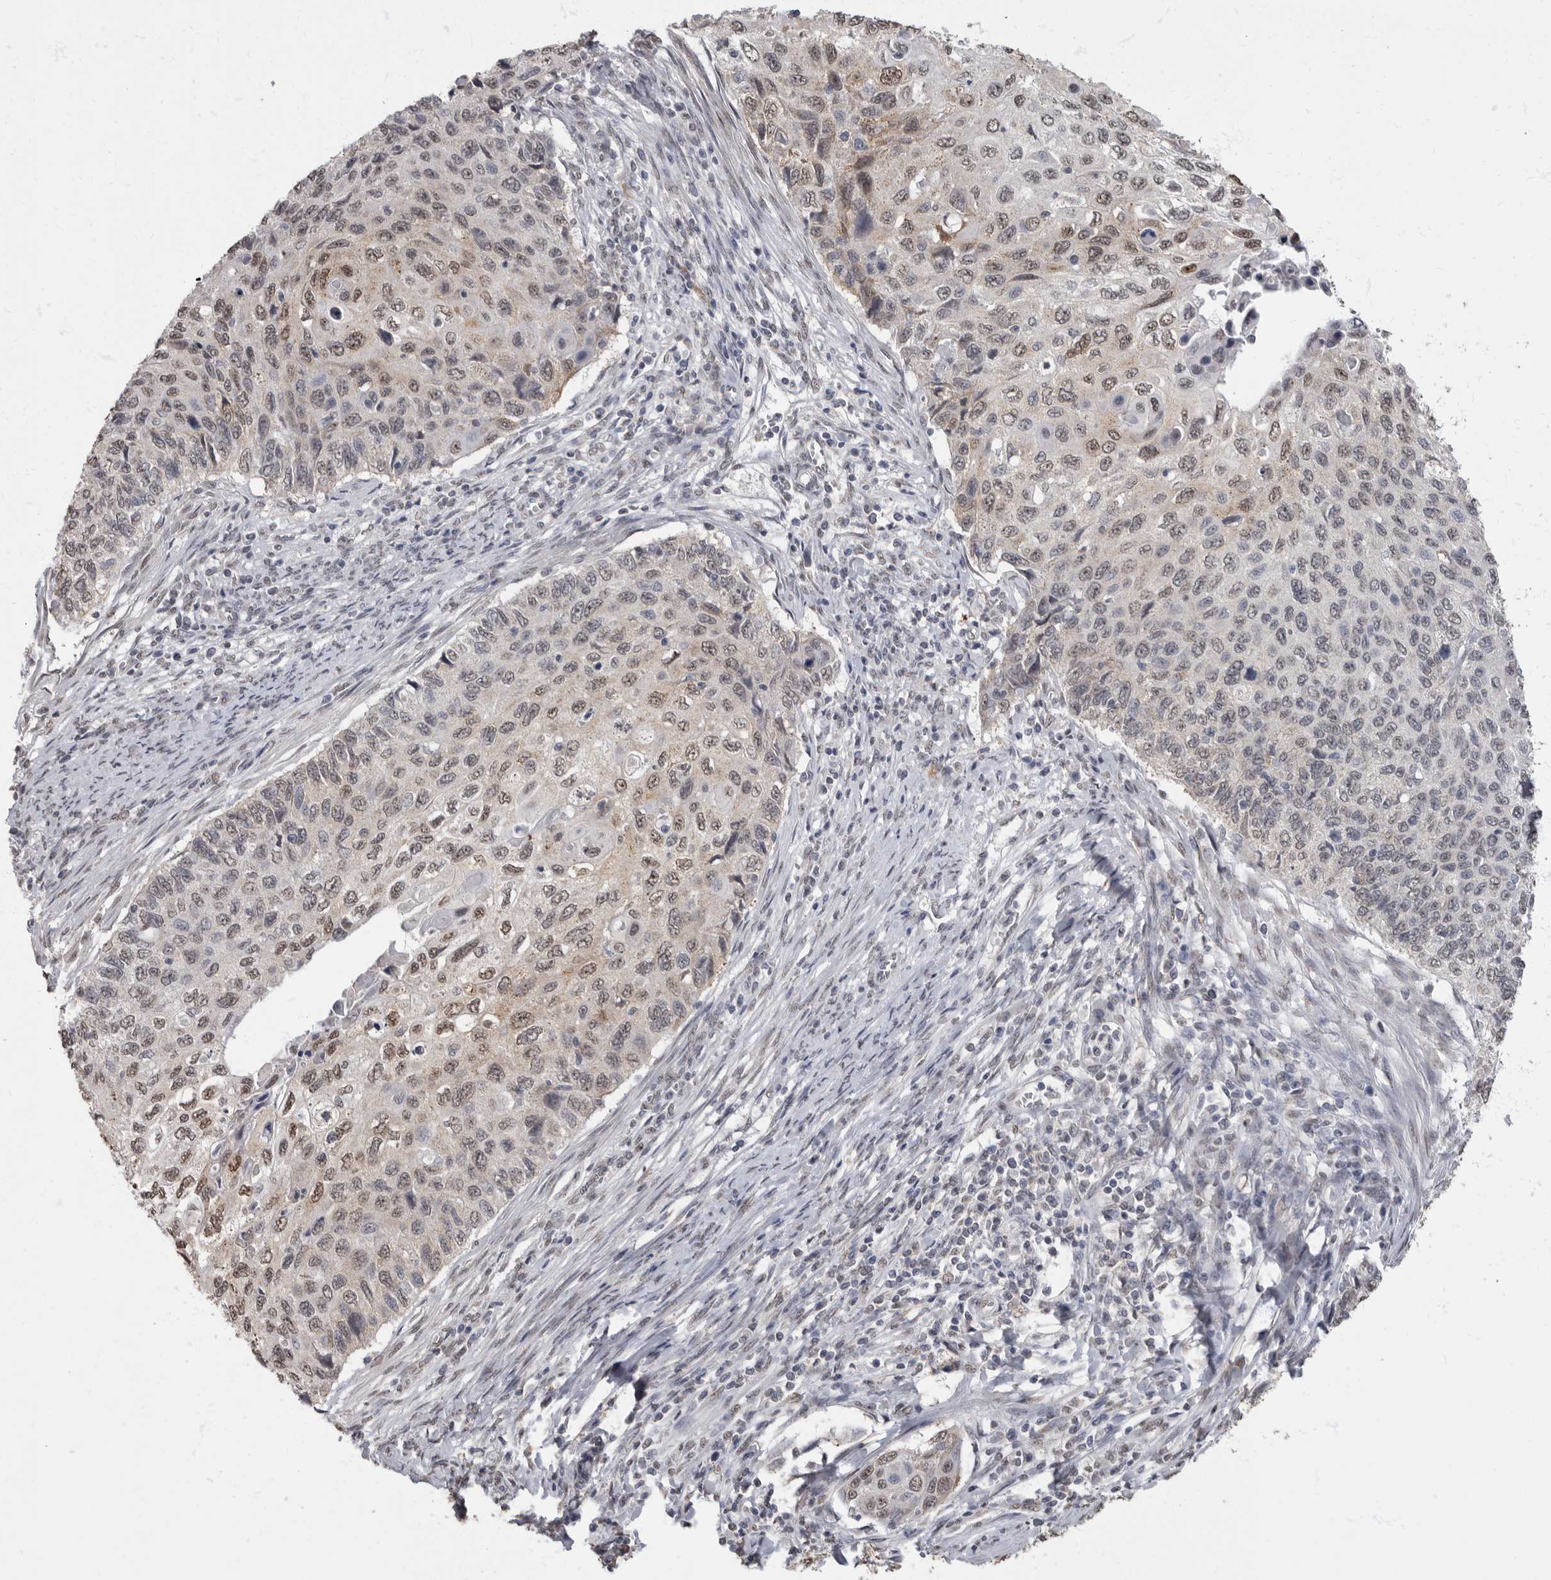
{"staining": {"intensity": "weak", "quantity": ">75%", "location": "nuclear"}, "tissue": "cervical cancer", "cell_type": "Tumor cells", "image_type": "cancer", "snomed": [{"axis": "morphology", "description": "Squamous cell carcinoma, NOS"}, {"axis": "topography", "description": "Cervix"}], "caption": "Immunohistochemical staining of cervical cancer (squamous cell carcinoma) displays weak nuclear protein staining in approximately >75% of tumor cells.", "gene": "NBL1", "patient": {"sex": "female", "age": 70}}